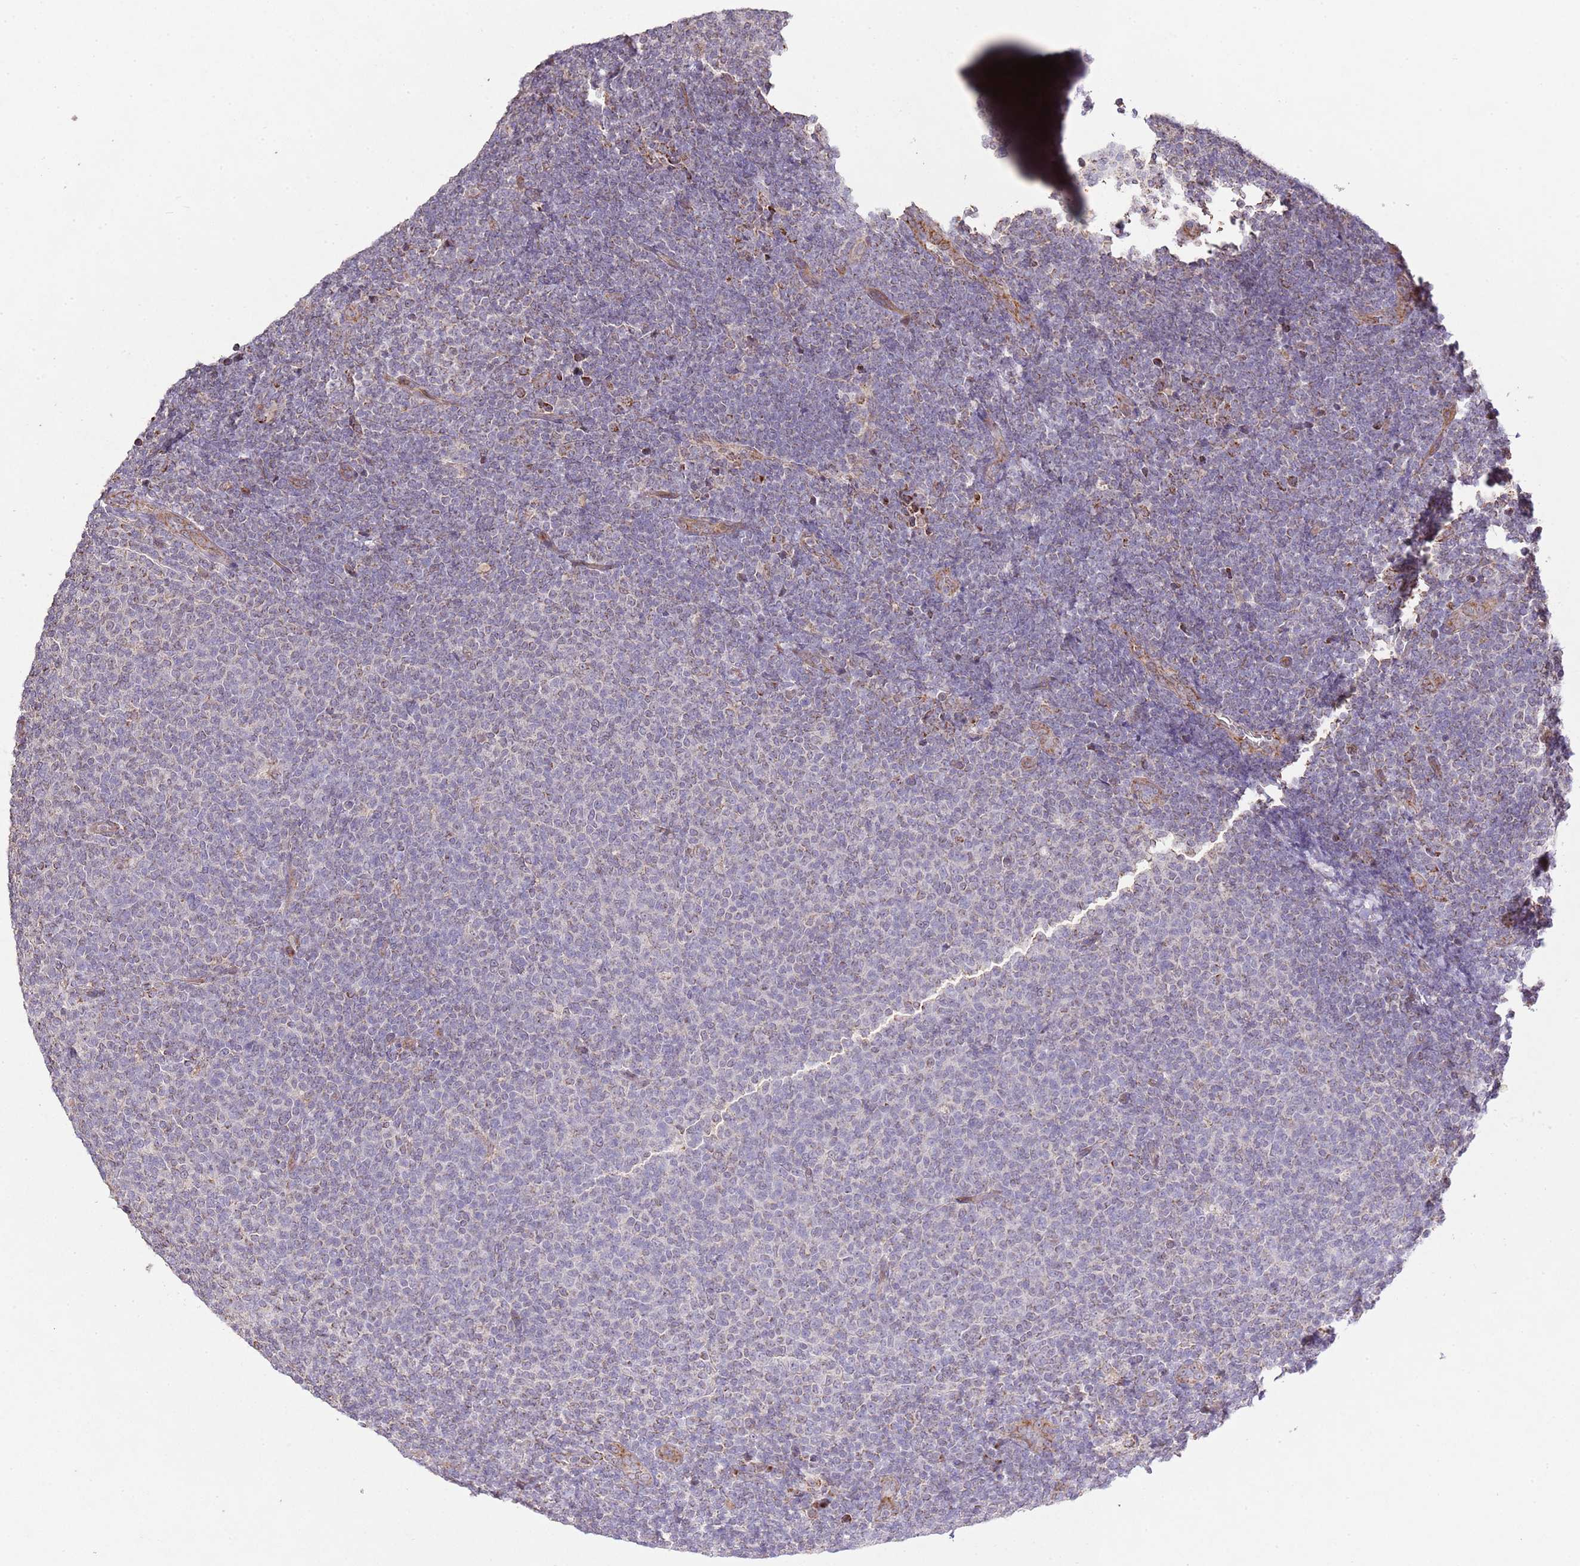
{"staining": {"intensity": "weak", "quantity": "25%-75%", "location": "cytoplasmic/membranous"}, "tissue": "lymphoma", "cell_type": "Tumor cells", "image_type": "cancer", "snomed": [{"axis": "morphology", "description": "Malignant lymphoma, non-Hodgkin's type, Low grade"}, {"axis": "topography", "description": "Lymph node"}], "caption": "An immunohistochemistry (IHC) photomicrograph of tumor tissue is shown. Protein staining in brown labels weak cytoplasmic/membranous positivity in low-grade malignant lymphoma, non-Hodgkin's type within tumor cells.", "gene": "IVD", "patient": {"sex": "male", "age": 66}}